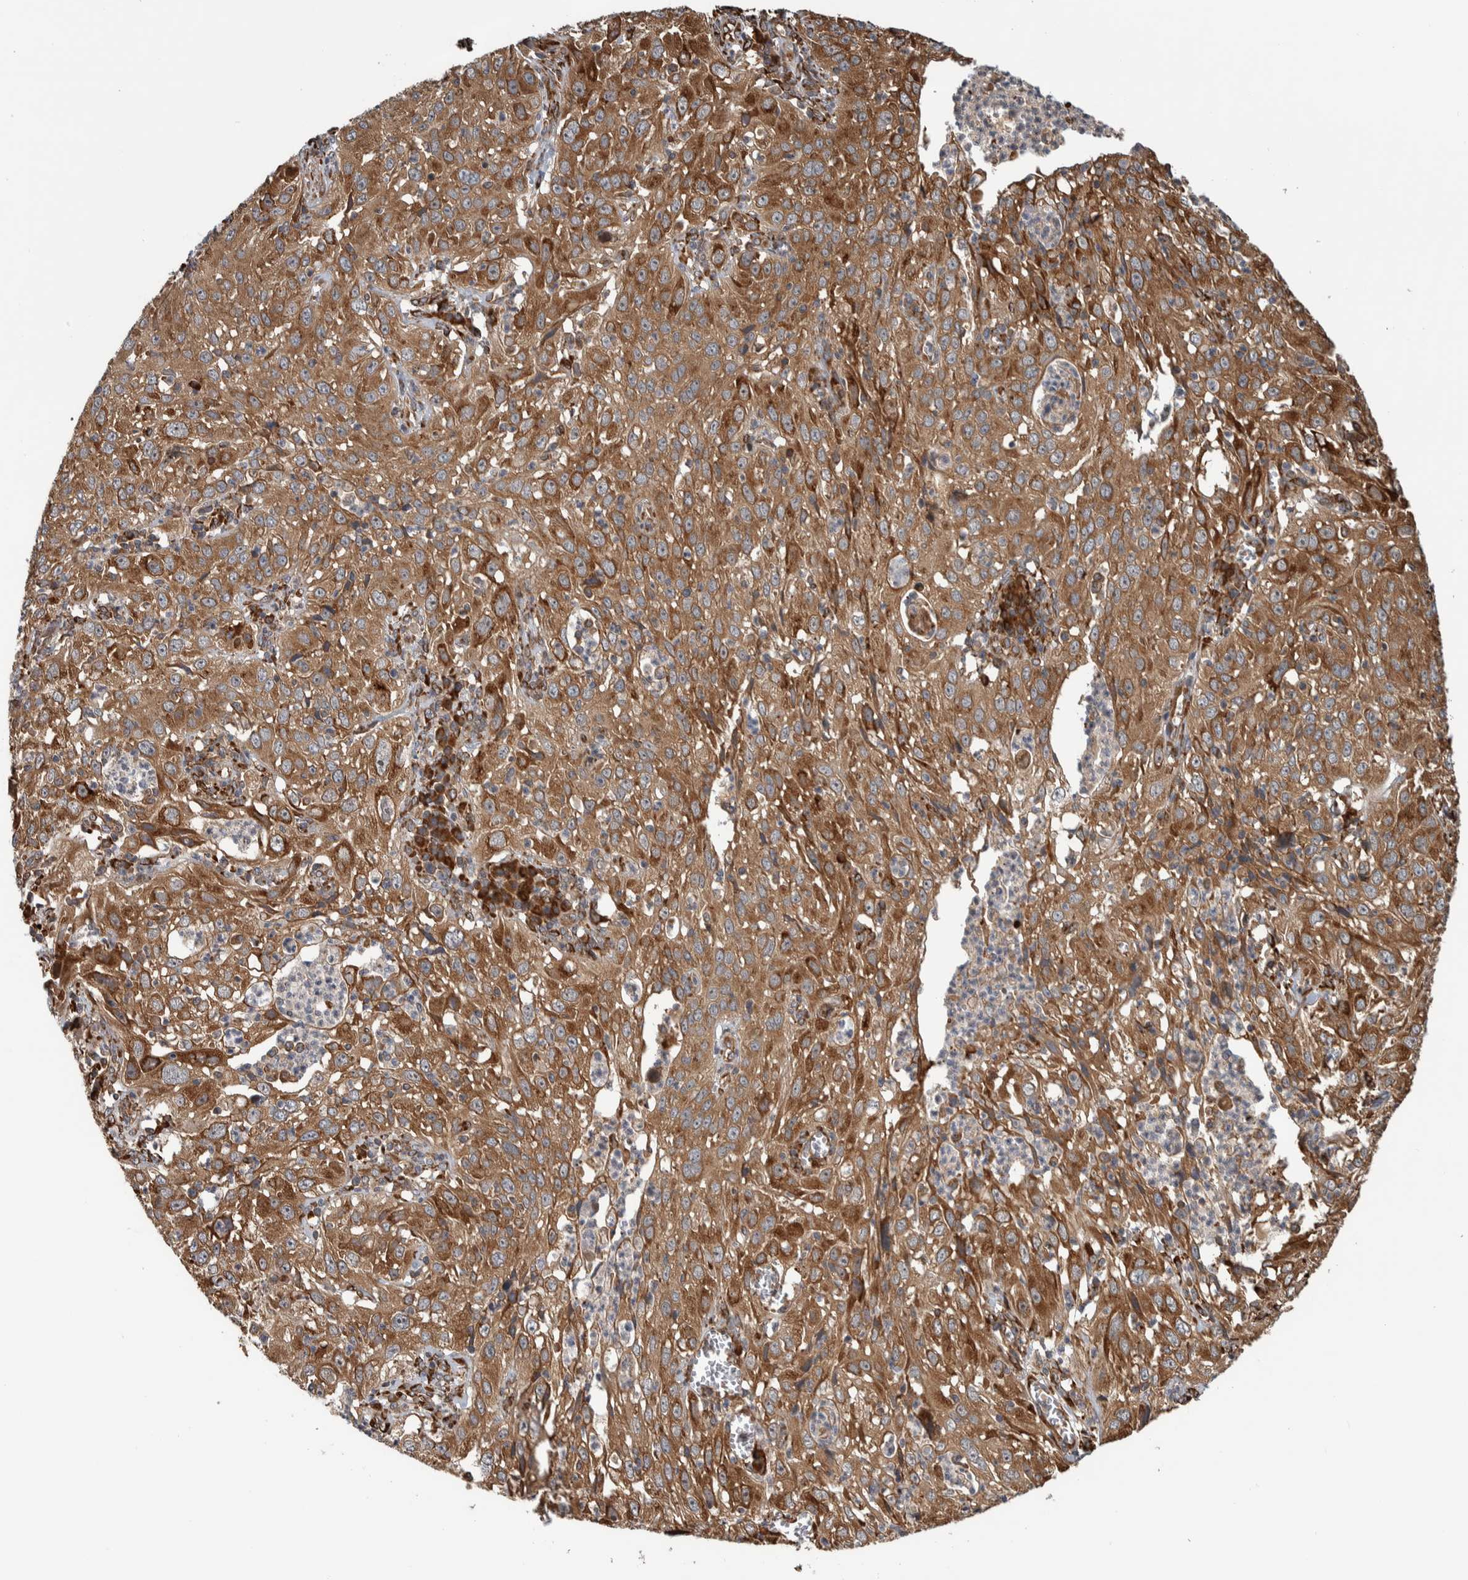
{"staining": {"intensity": "strong", "quantity": ">75%", "location": "cytoplasmic/membranous"}, "tissue": "cervical cancer", "cell_type": "Tumor cells", "image_type": "cancer", "snomed": [{"axis": "morphology", "description": "Squamous cell carcinoma, NOS"}, {"axis": "topography", "description": "Cervix"}], "caption": "This image shows immunohistochemistry staining of human cervical cancer (squamous cell carcinoma), with high strong cytoplasmic/membranous staining in approximately >75% of tumor cells.", "gene": "EIF3H", "patient": {"sex": "female", "age": 32}}